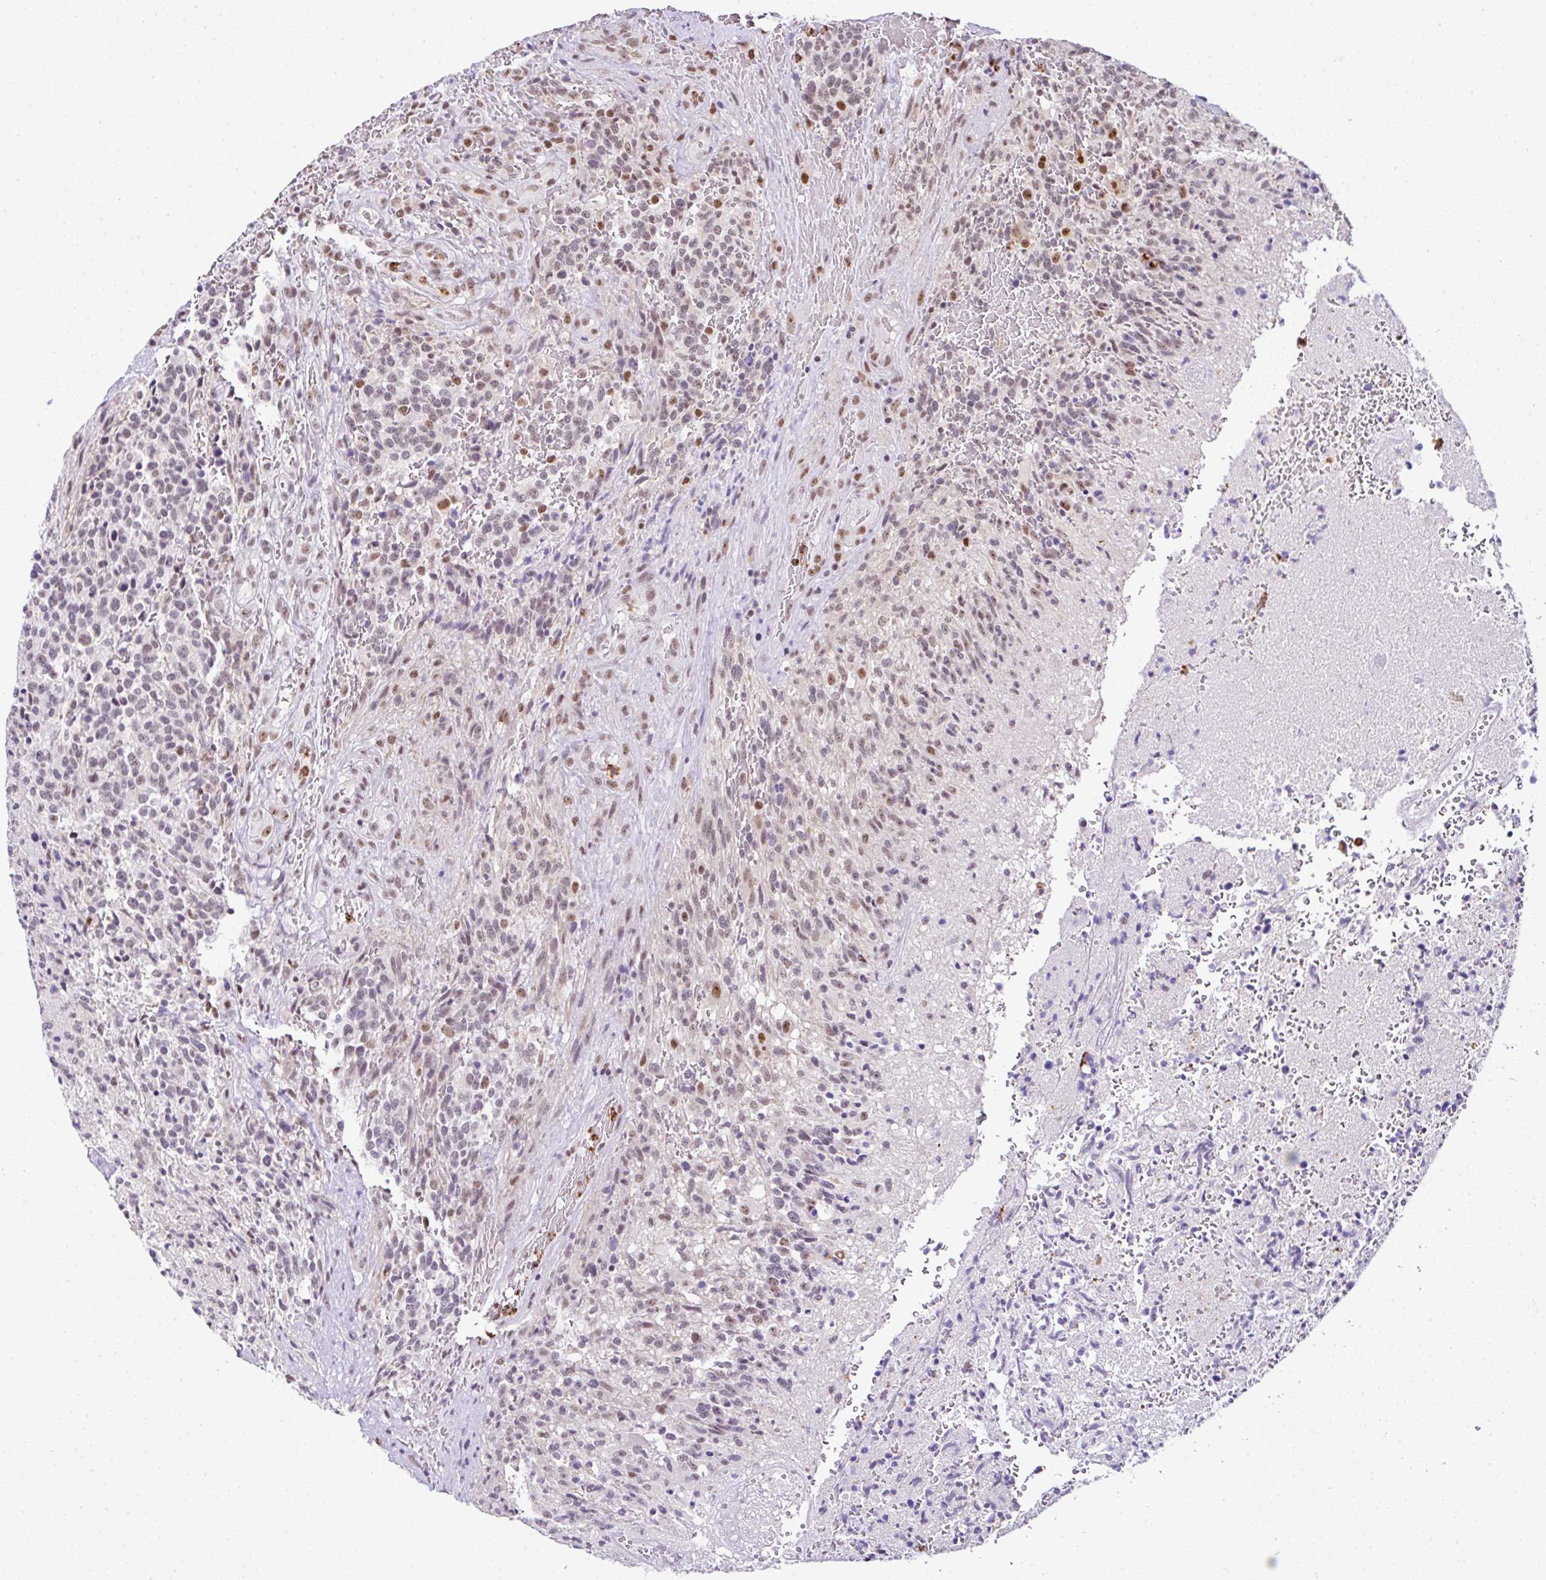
{"staining": {"intensity": "moderate", "quantity": "<25%", "location": "nuclear"}, "tissue": "glioma", "cell_type": "Tumor cells", "image_type": "cancer", "snomed": [{"axis": "morphology", "description": "Glioma, malignant, High grade"}, {"axis": "topography", "description": "Brain"}], "caption": "Protein staining reveals moderate nuclear staining in about <25% of tumor cells in malignant glioma (high-grade).", "gene": "PTPN2", "patient": {"sex": "male", "age": 36}}